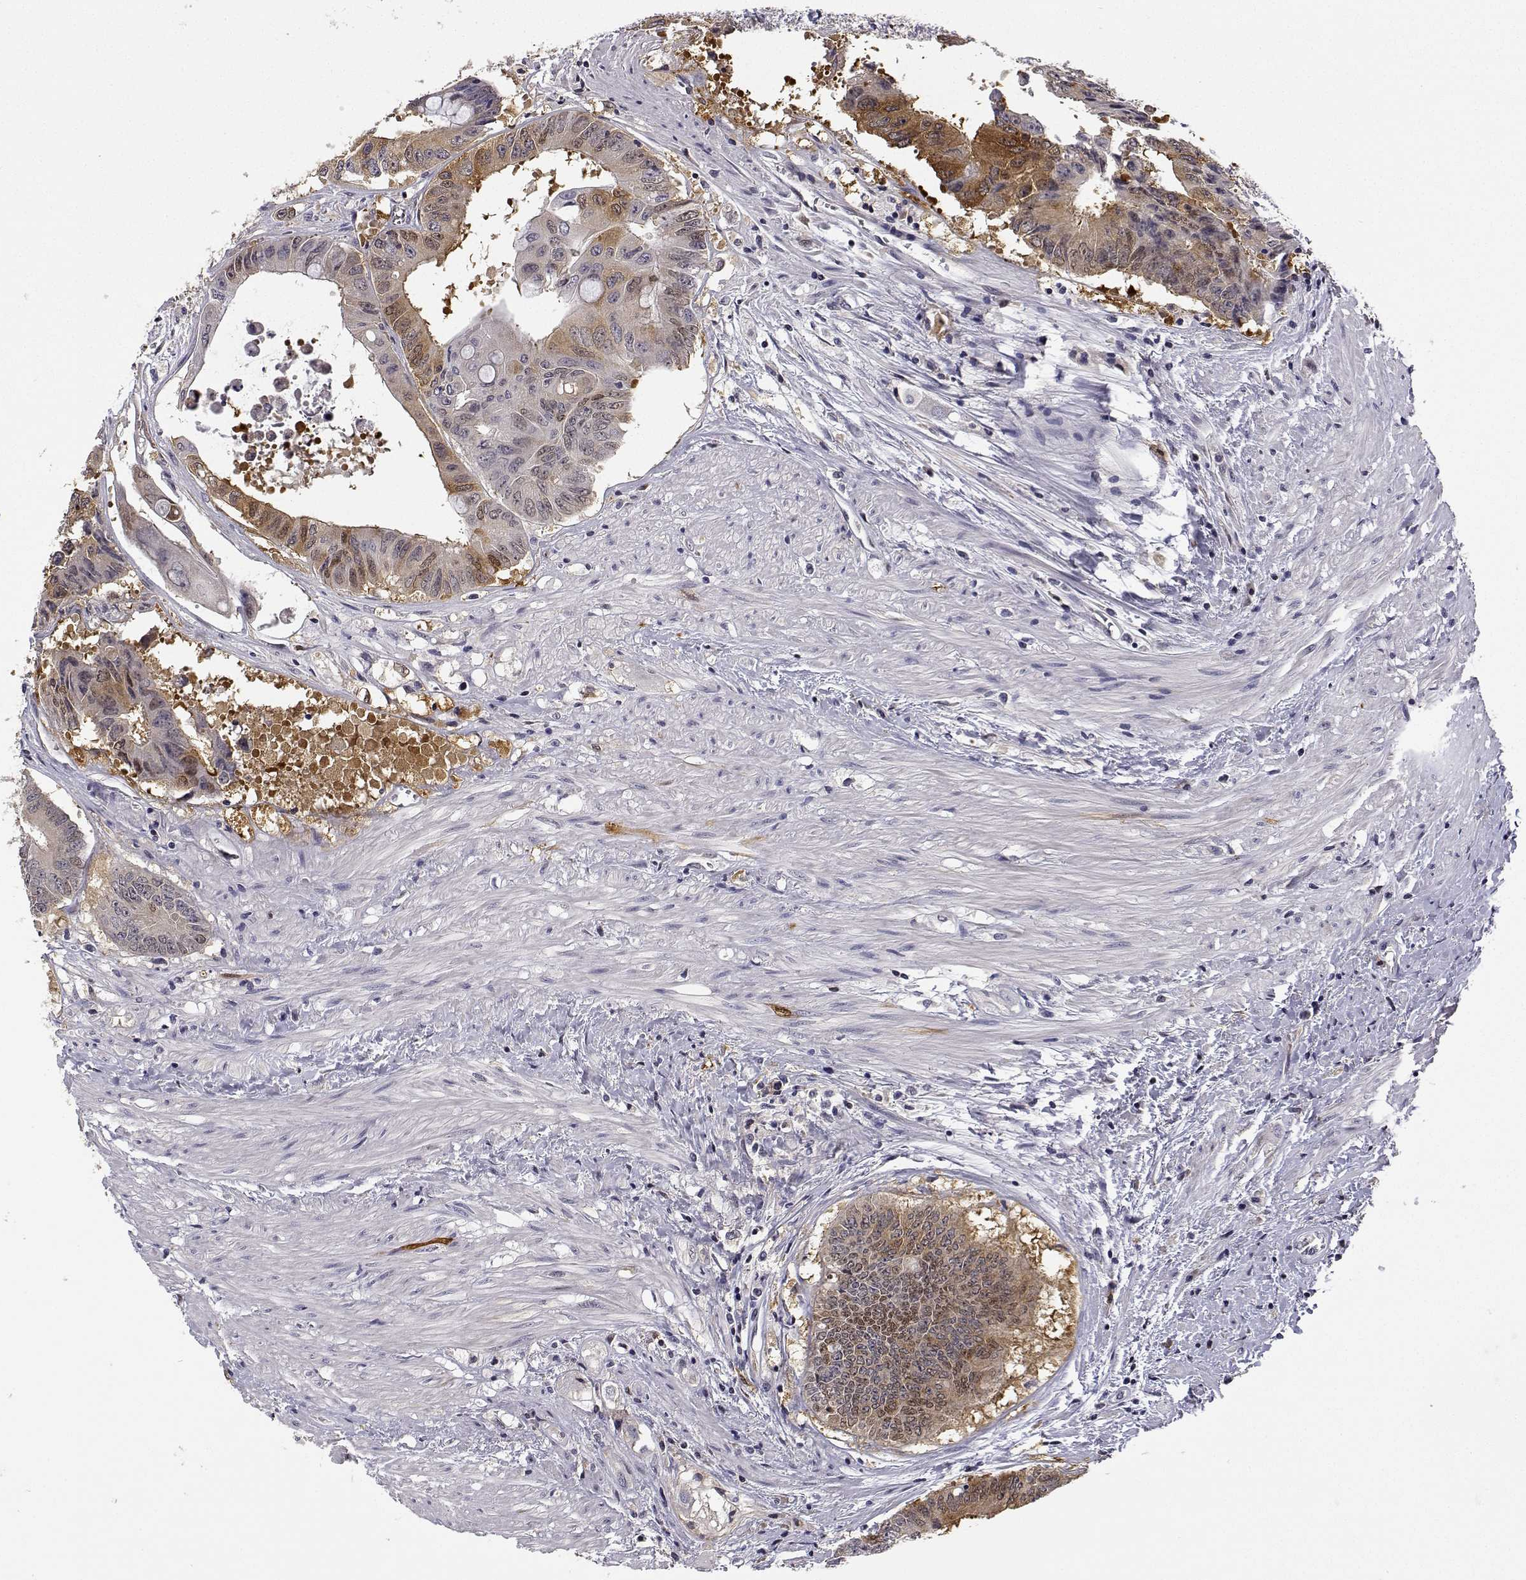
{"staining": {"intensity": "moderate", "quantity": ">75%", "location": "cytoplasmic/membranous,nuclear"}, "tissue": "colorectal cancer", "cell_type": "Tumor cells", "image_type": "cancer", "snomed": [{"axis": "morphology", "description": "Adenocarcinoma, NOS"}, {"axis": "topography", "description": "Rectum"}], "caption": "Immunohistochemistry (IHC) of human colorectal cancer (adenocarcinoma) reveals medium levels of moderate cytoplasmic/membranous and nuclear expression in approximately >75% of tumor cells.", "gene": "PHGDH", "patient": {"sex": "male", "age": 59}}